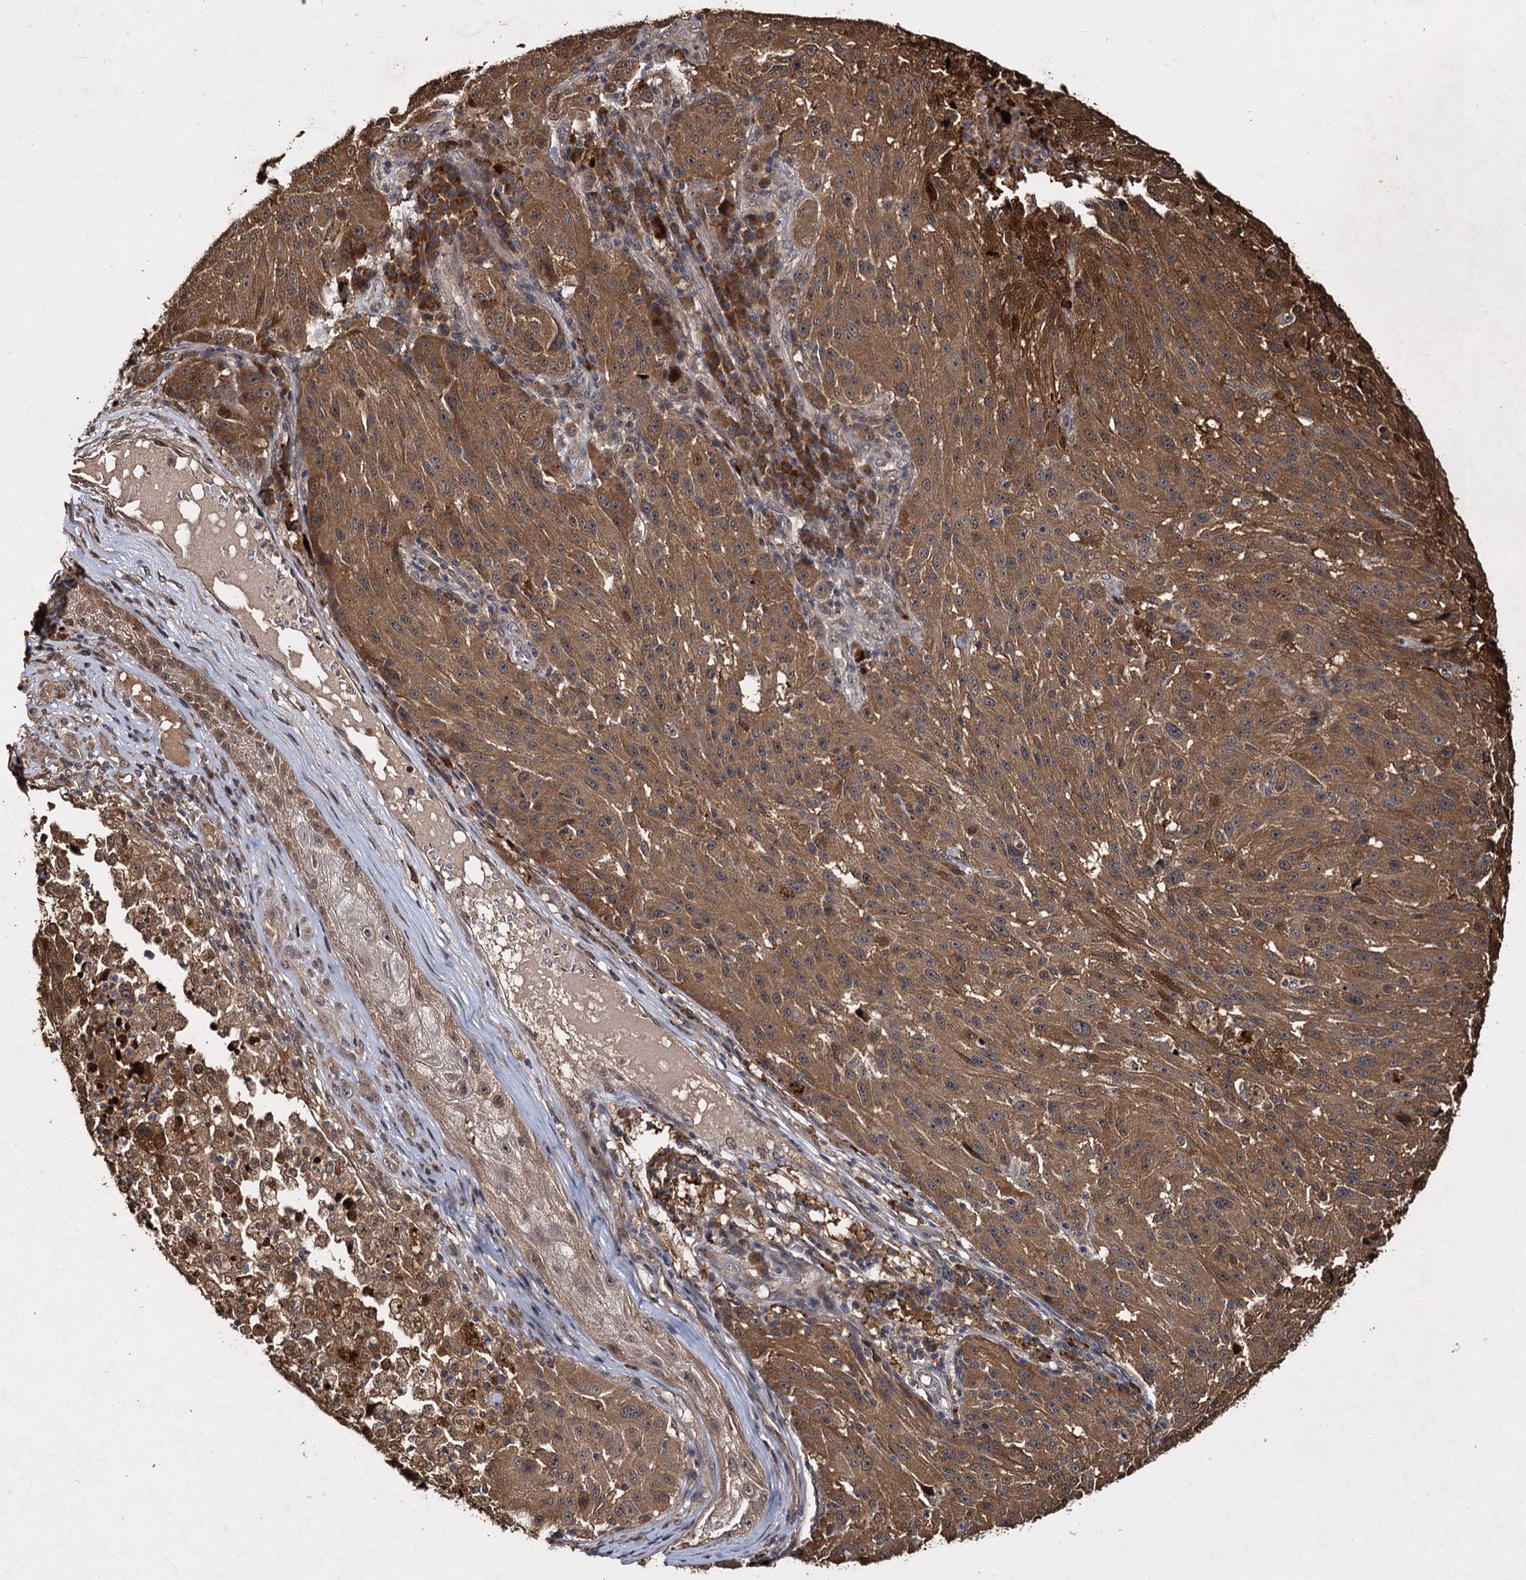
{"staining": {"intensity": "moderate", "quantity": ">75%", "location": "cytoplasmic/membranous"}, "tissue": "melanoma", "cell_type": "Tumor cells", "image_type": "cancer", "snomed": [{"axis": "morphology", "description": "Malignant melanoma, NOS"}, {"axis": "topography", "description": "Skin"}], "caption": "This image demonstrates immunohistochemistry (IHC) staining of human malignant melanoma, with medium moderate cytoplasmic/membranous positivity in approximately >75% of tumor cells.", "gene": "SLC46A3", "patient": {"sex": "male", "age": 53}}